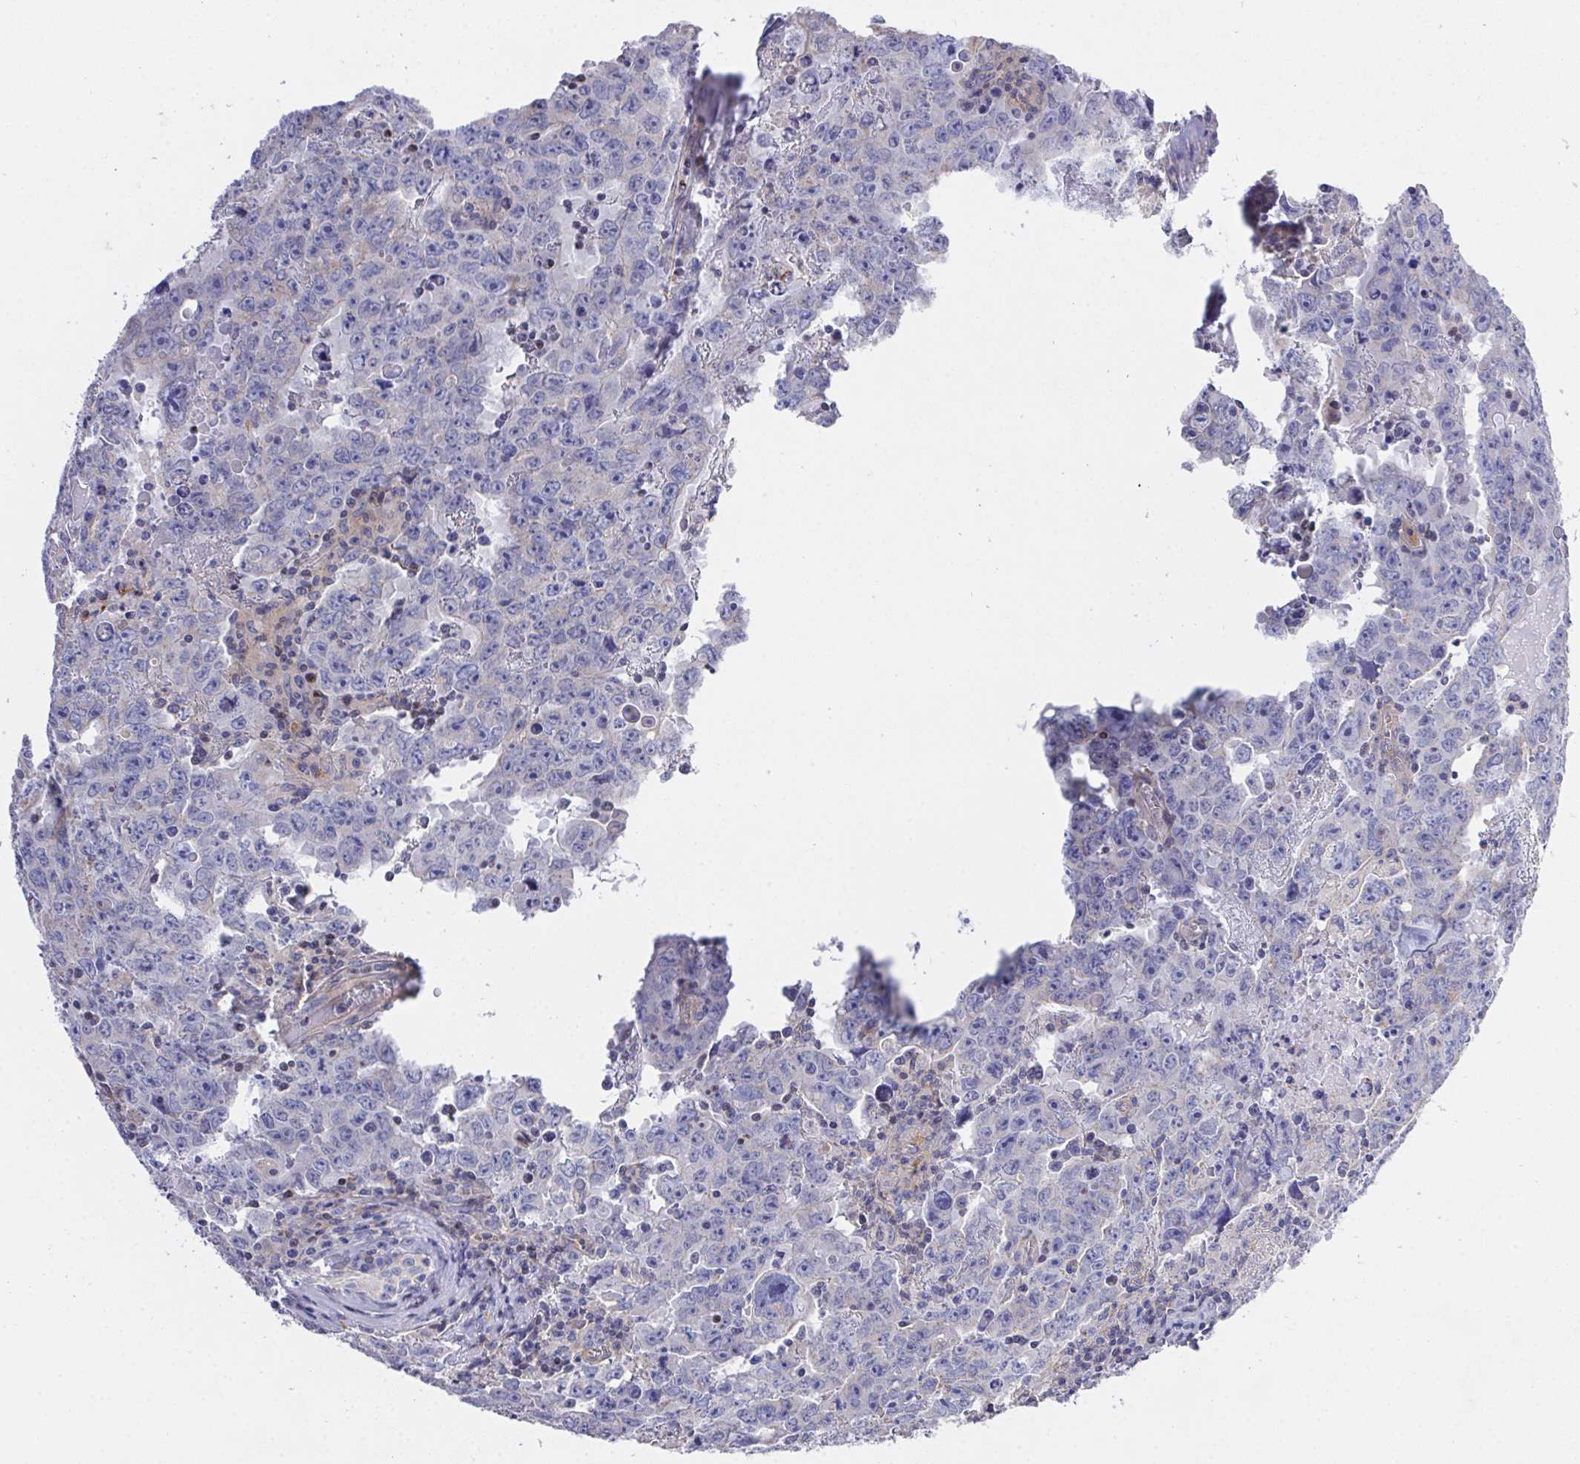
{"staining": {"intensity": "negative", "quantity": "none", "location": "none"}, "tissue": "testis cancer", "cell_type": "Tumor cells", "image_type": "cancer", "snomed": [{"axis": "morphology", "description": "Carcinoma, Embryonal, NOS"}, {"axis": "topography", "description": "Testis"}], "caption": "Testis embryonal carcinoma was stained to show a protein in brown. There is no significant expression in tumor cells.", "gene": "PRG3", "patient": {"sex": "male", "age": 22}}